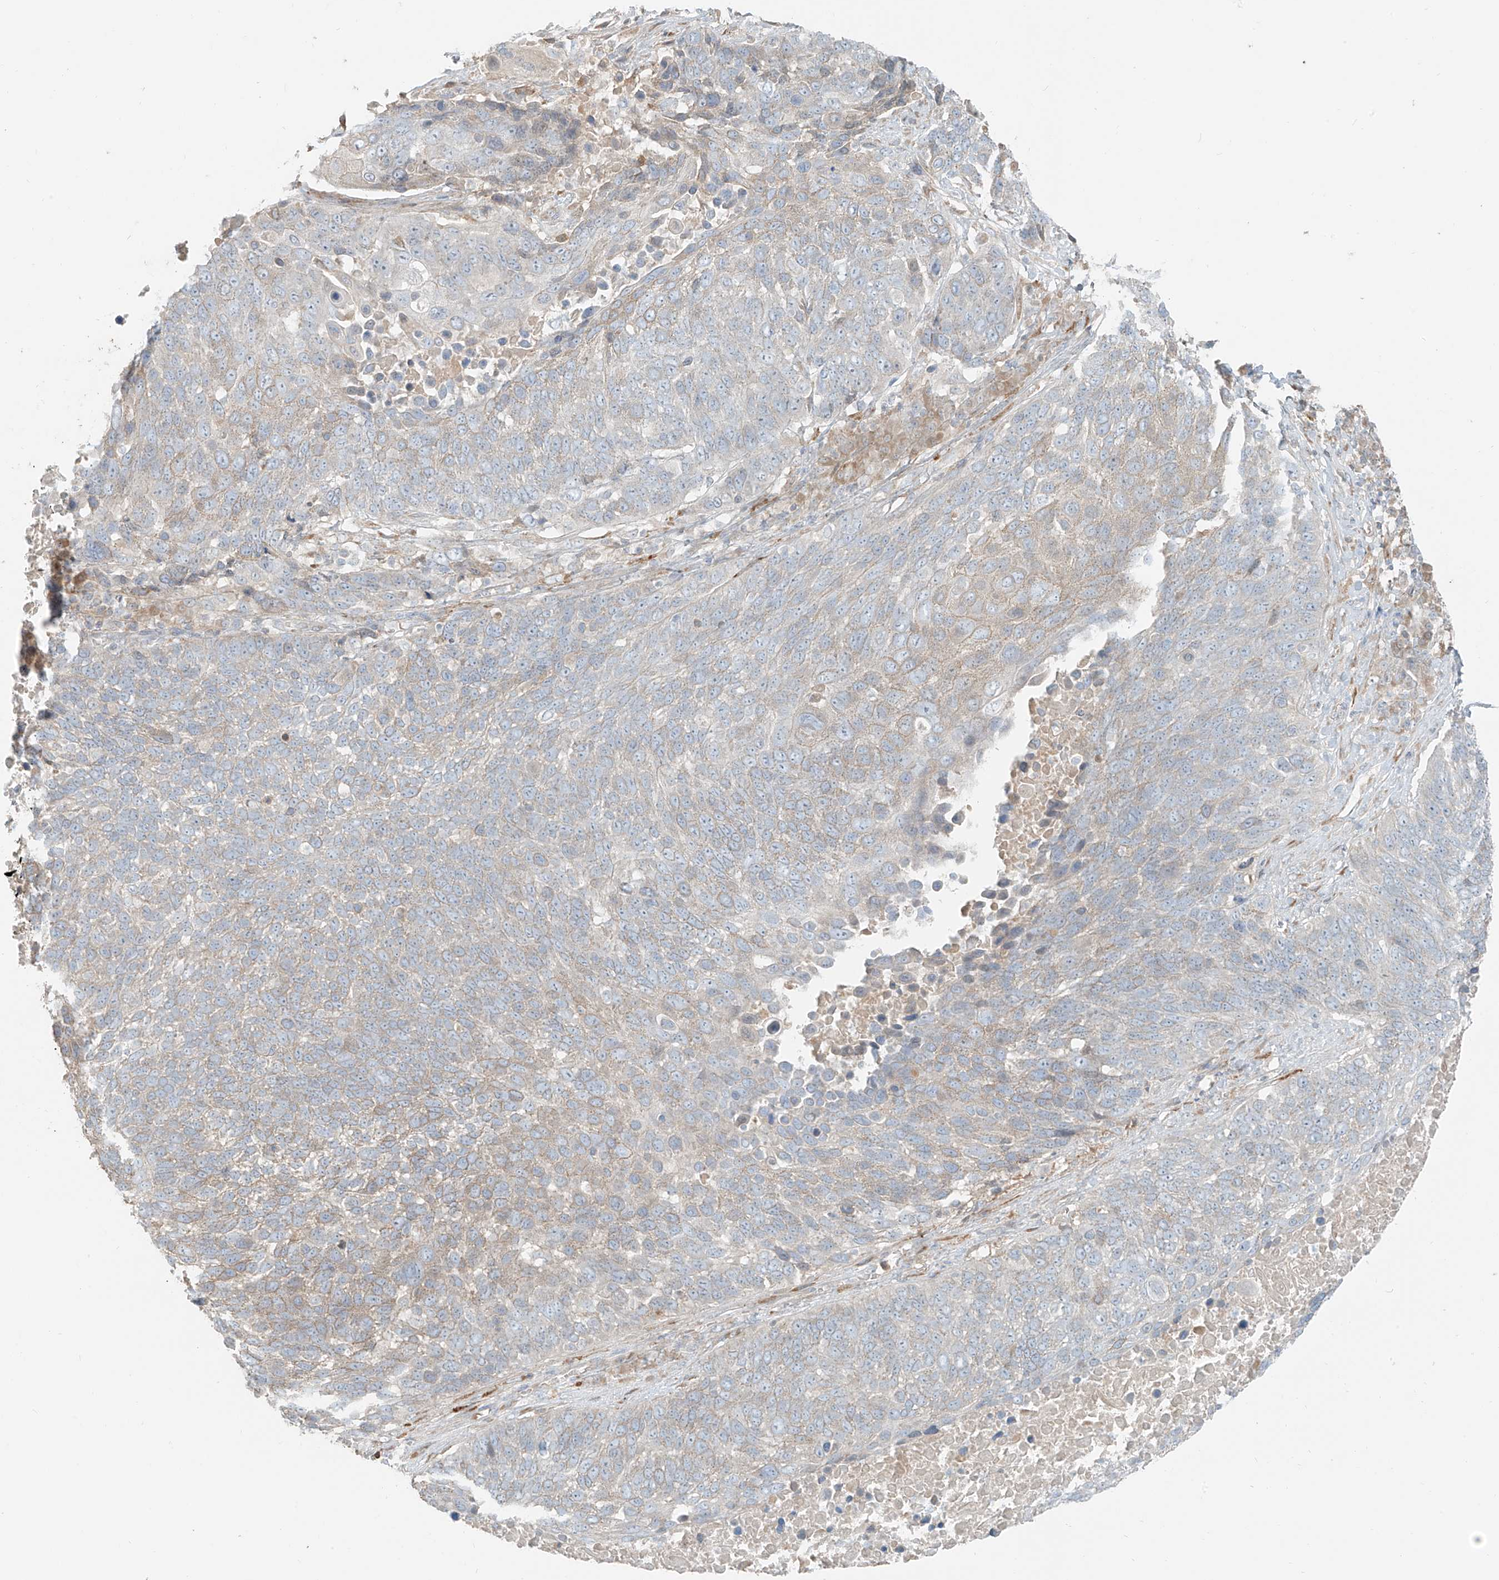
{"staining": {"intensity": "weak", "quantity": "<25%", "location": "cytoplasmic/membranous"}, "tissue": "lung cancer", "cell_type": "Tumor cells", "image_type": "cancer", "snomed": [{"axis": "morphology", "description": "Squamous cell carcinoma, NOS"}, {"axis": "topography", "description": "Lung"}], "caption": "A high-resolution image shows immunohistochemistry staining of lung cancer (squamous cell carcinoma), which shows no significant expression in tumor cells.", "gene": "FSTL1", "patient": {"sex": "male", "age": 66}}